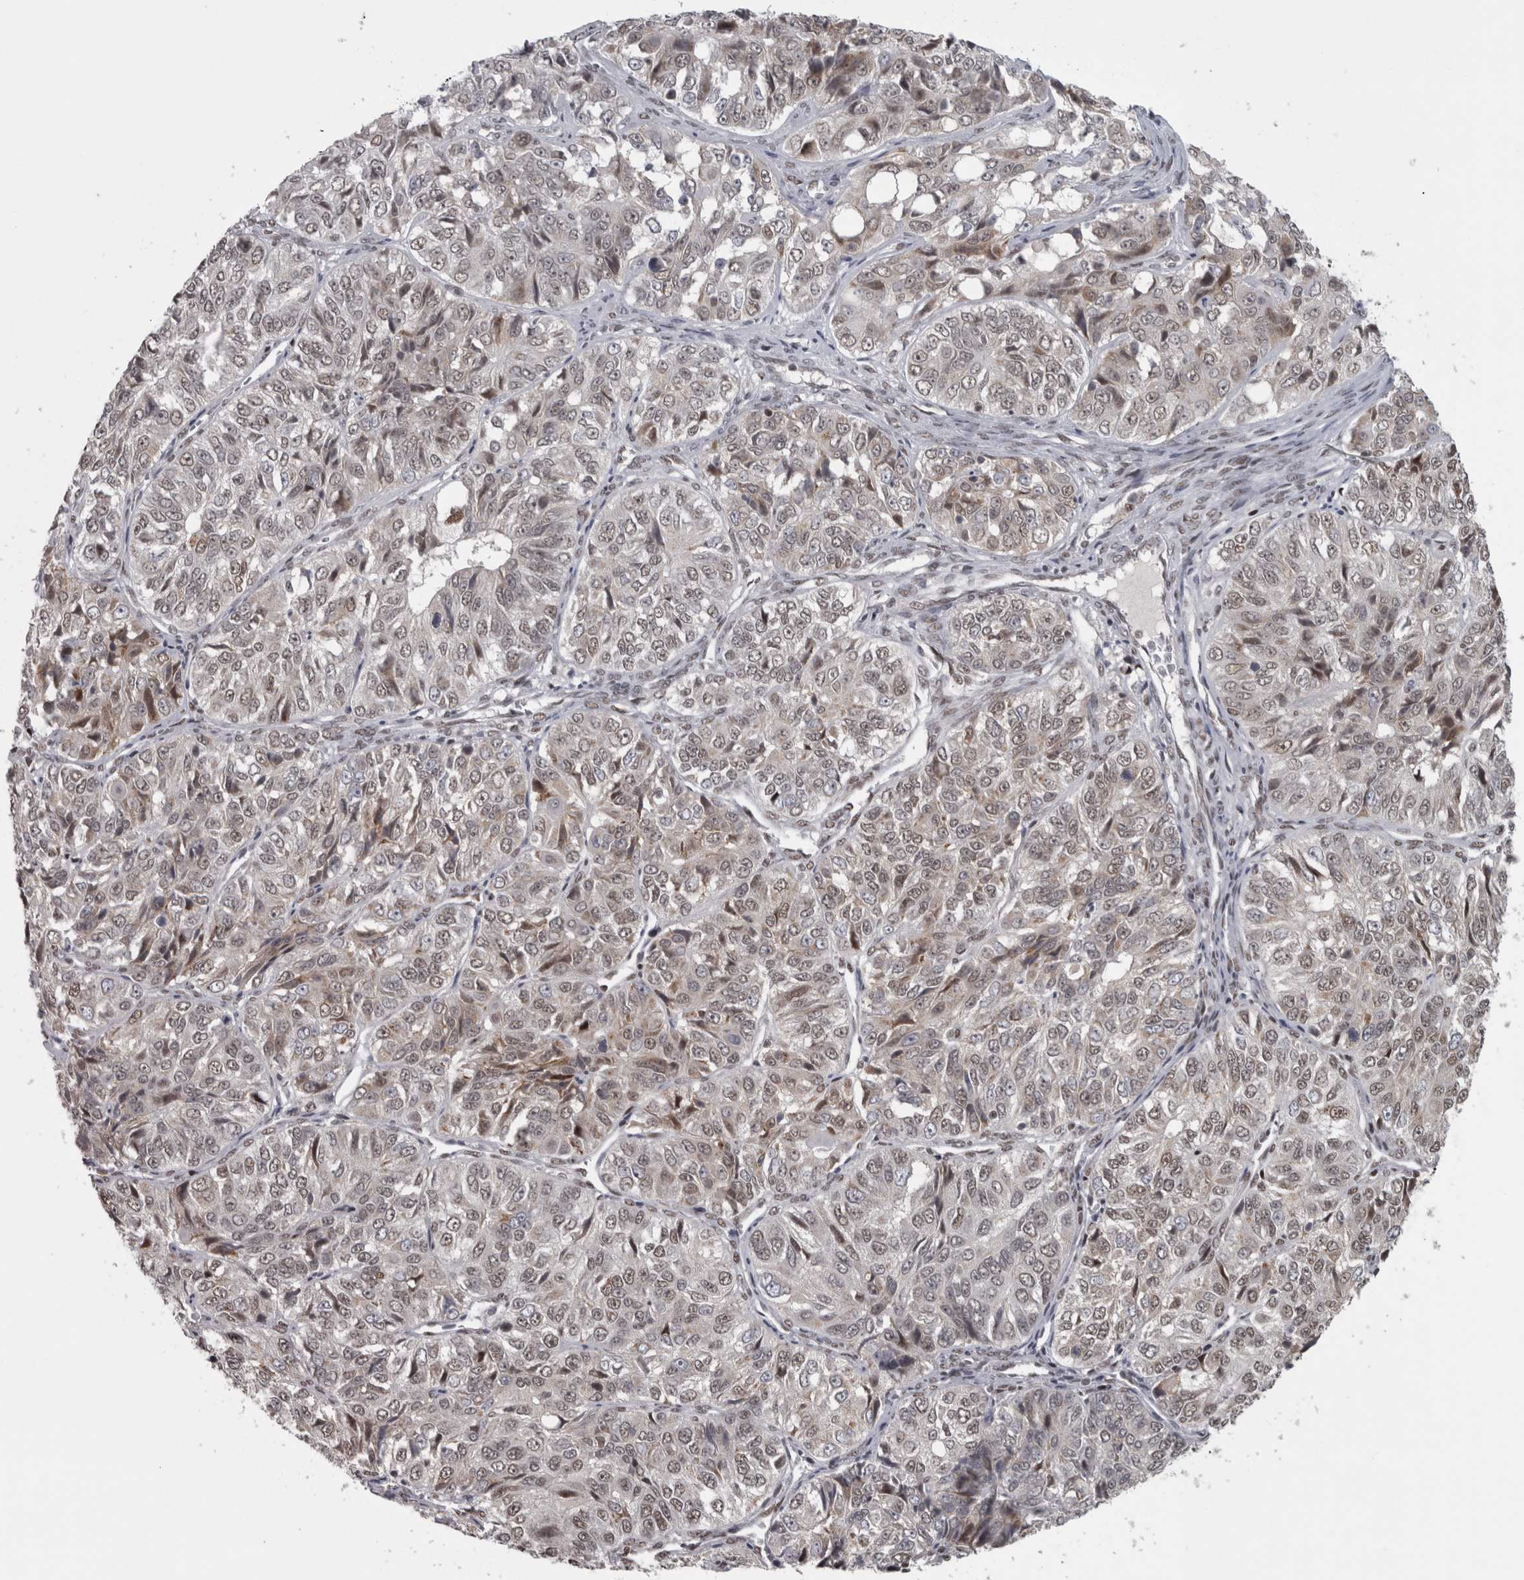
{"staining": {"intensity": "weak", "quantity": "25%-75%", "location": "cytoplasmic/membranous,nuclear"}, "tissue": "ovarian cancer", "cell_type": "Tumor cells", "image_type": "cancer", "snomed": [{"axis": "morphology", "description": "Carcinoma, endometroid"}, {"axis": "topography", "description": "Ovary"}], "caption": "The histopathology image displays immunohistochemical staining of ovarian endometroid carcinoma. There is weak cytoplasmic/membranous and nuclear staining is present in about 25%-75% of tumor cells.", "gene": "MICU3", "patient": {"sex": "female", "age": 51}}